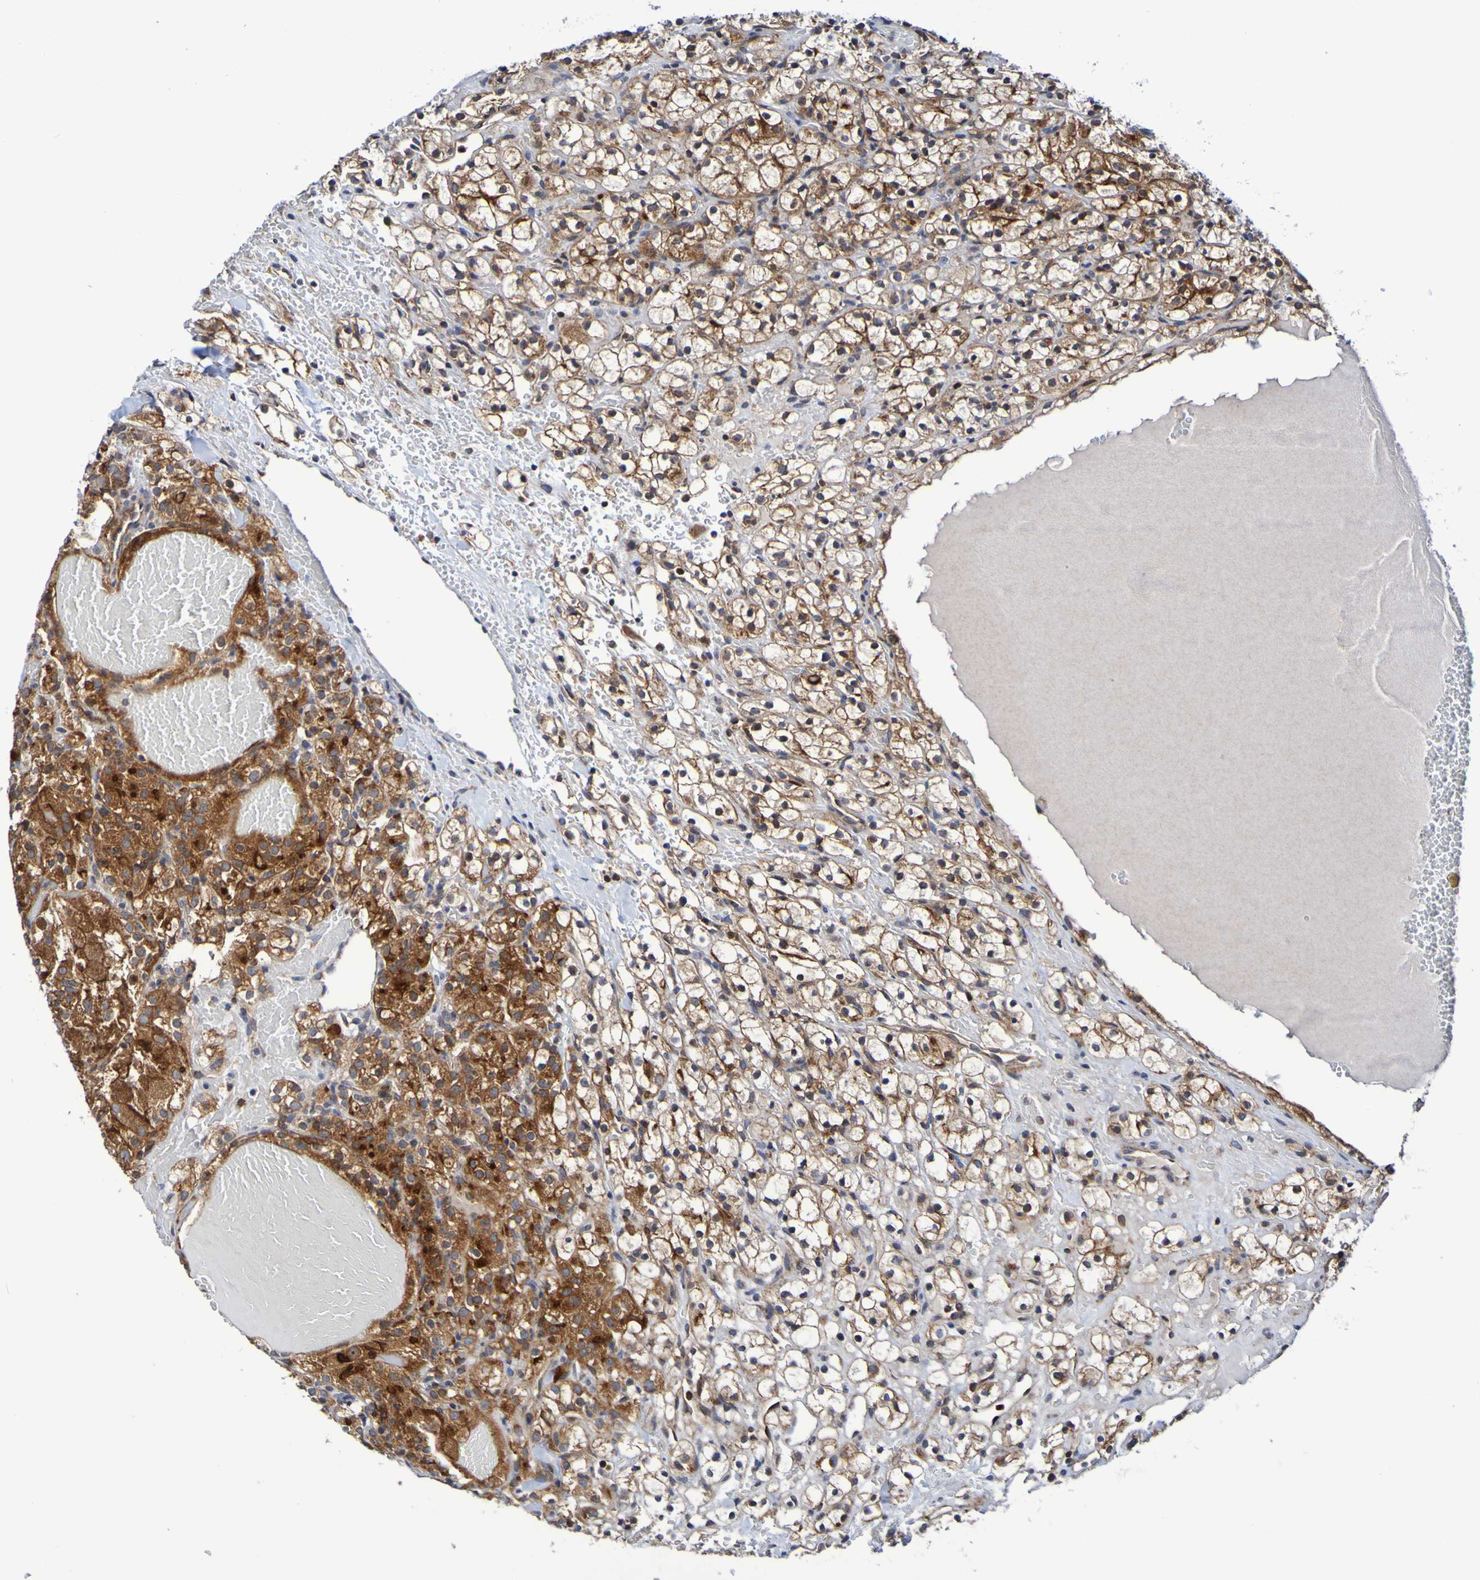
{"staining": {"intensity": "moderate", "quantity": ">75%", "location": "cytoplasmic/membranous"}, "tissue": "renal cancer", "cell_type": "Tumor cells", "image_type": "cancer", "snomed": [{"axis": "morphology", "description": "Adenocarcinoma, NOS"}, {"axis": "topography", "description": "Kidney"}], "caption": "Tumor cells exhibit medium levels of moderate cytoplasmic/membranous expression in approximately >75% of cells in renal adenocarcinoma.", "gene": "GJB1", "patient": {"sex": "male", "age": 61}}